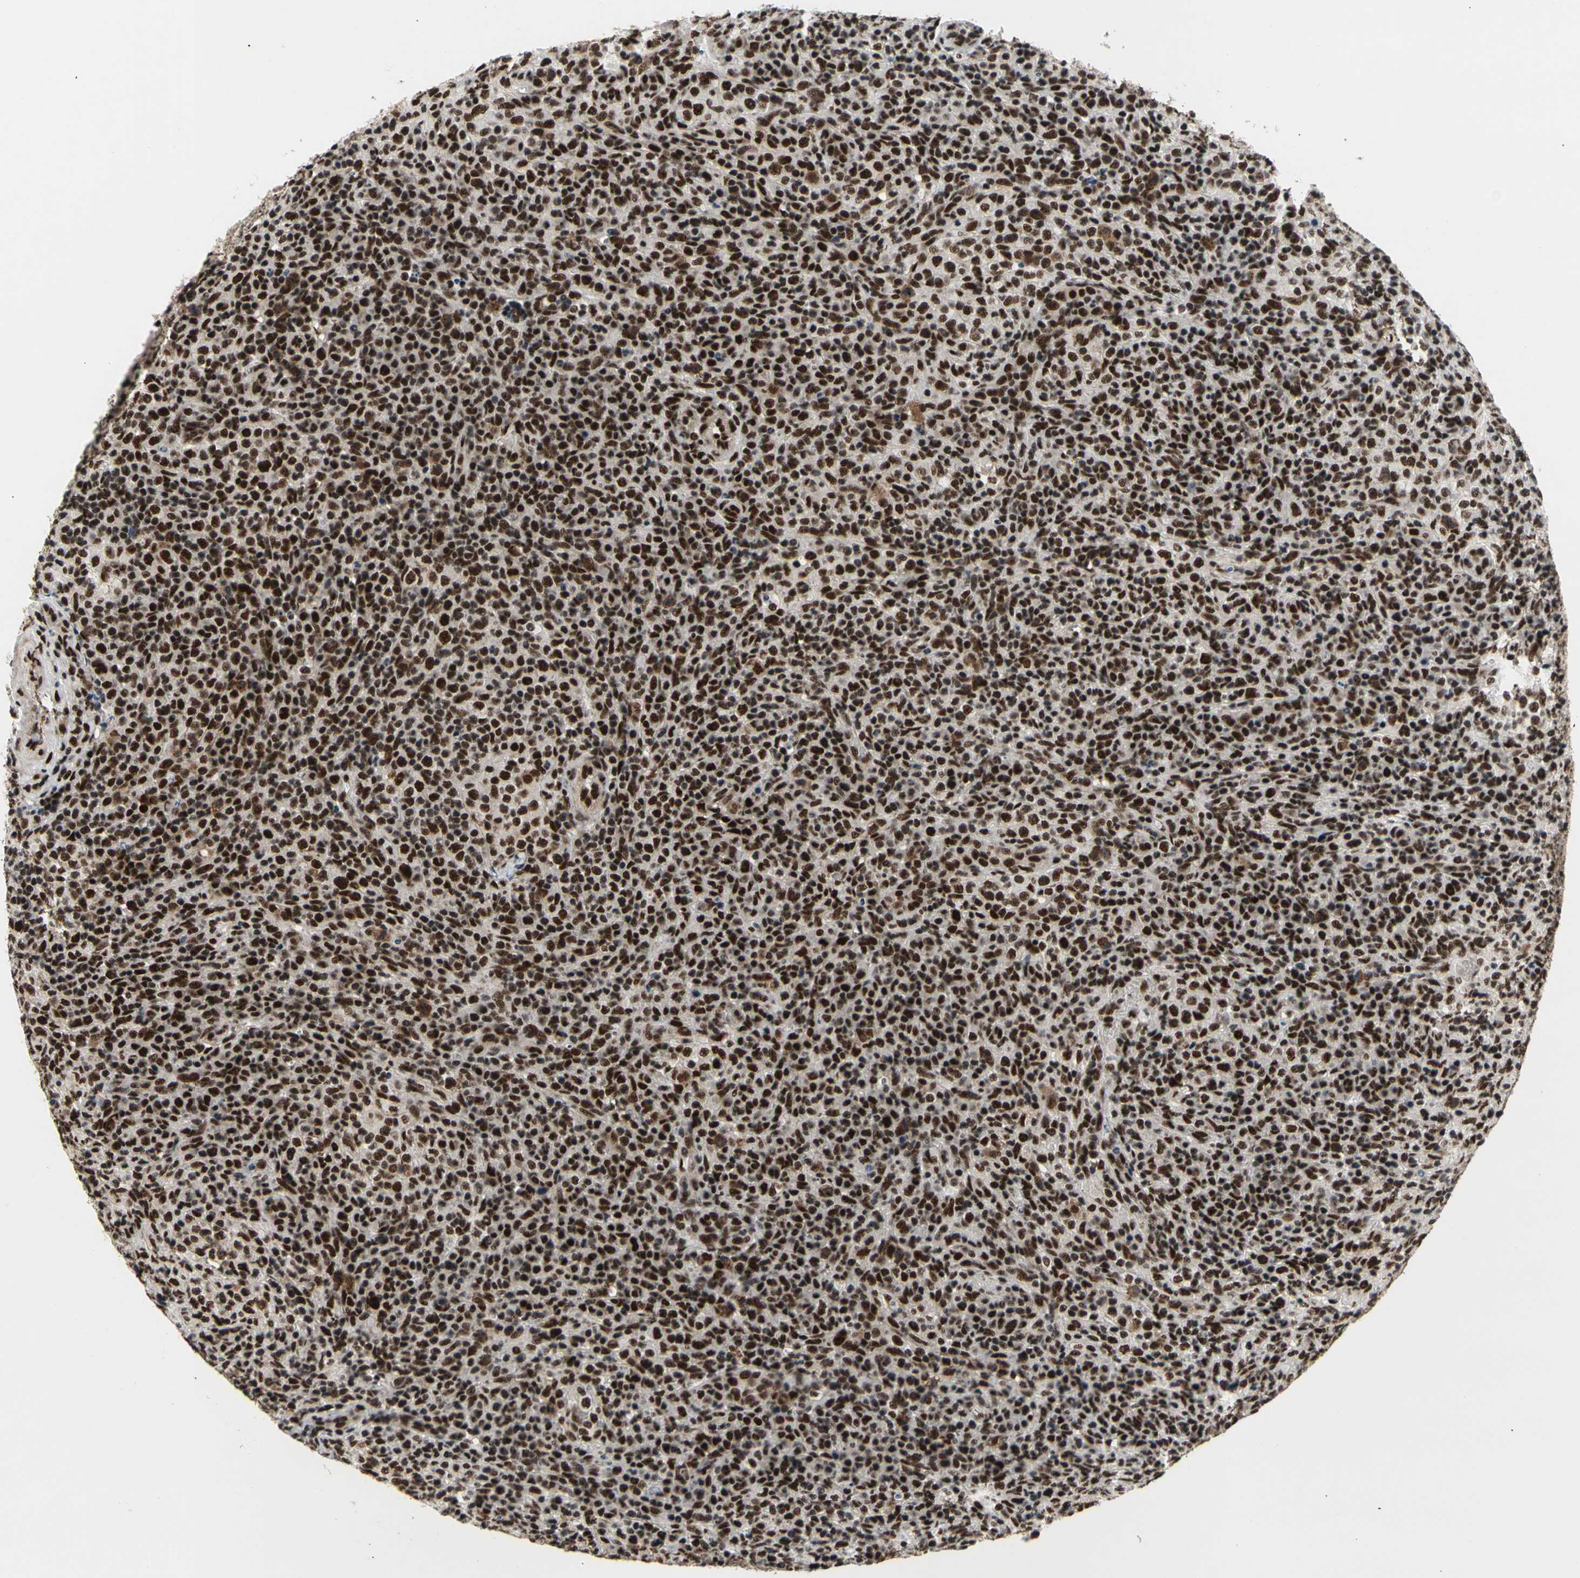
{"staining": {"intensity": "strong", "quantity": ">75%", "location": "nuclear"}, "tissue": "lymphoma", "cell_type": "Tumor cells", "image_type": "cancer", "snomed": [{"axis": "morphology", "description": "Malignant lymphoma, non-Hodgkin's type, High grade"}, {"axis": "topography", "description": "Lymph node"}], "caption": "IHC photomicrograph of high-grade malignant lymphoma, non-Hodgkin's type stained for a protein (brown), which exhibits high levels of strong nuclear expression in about >75% of tumor cells.", "gene": "SRSF11", "patient": {"sex": "female", "age": 76}}